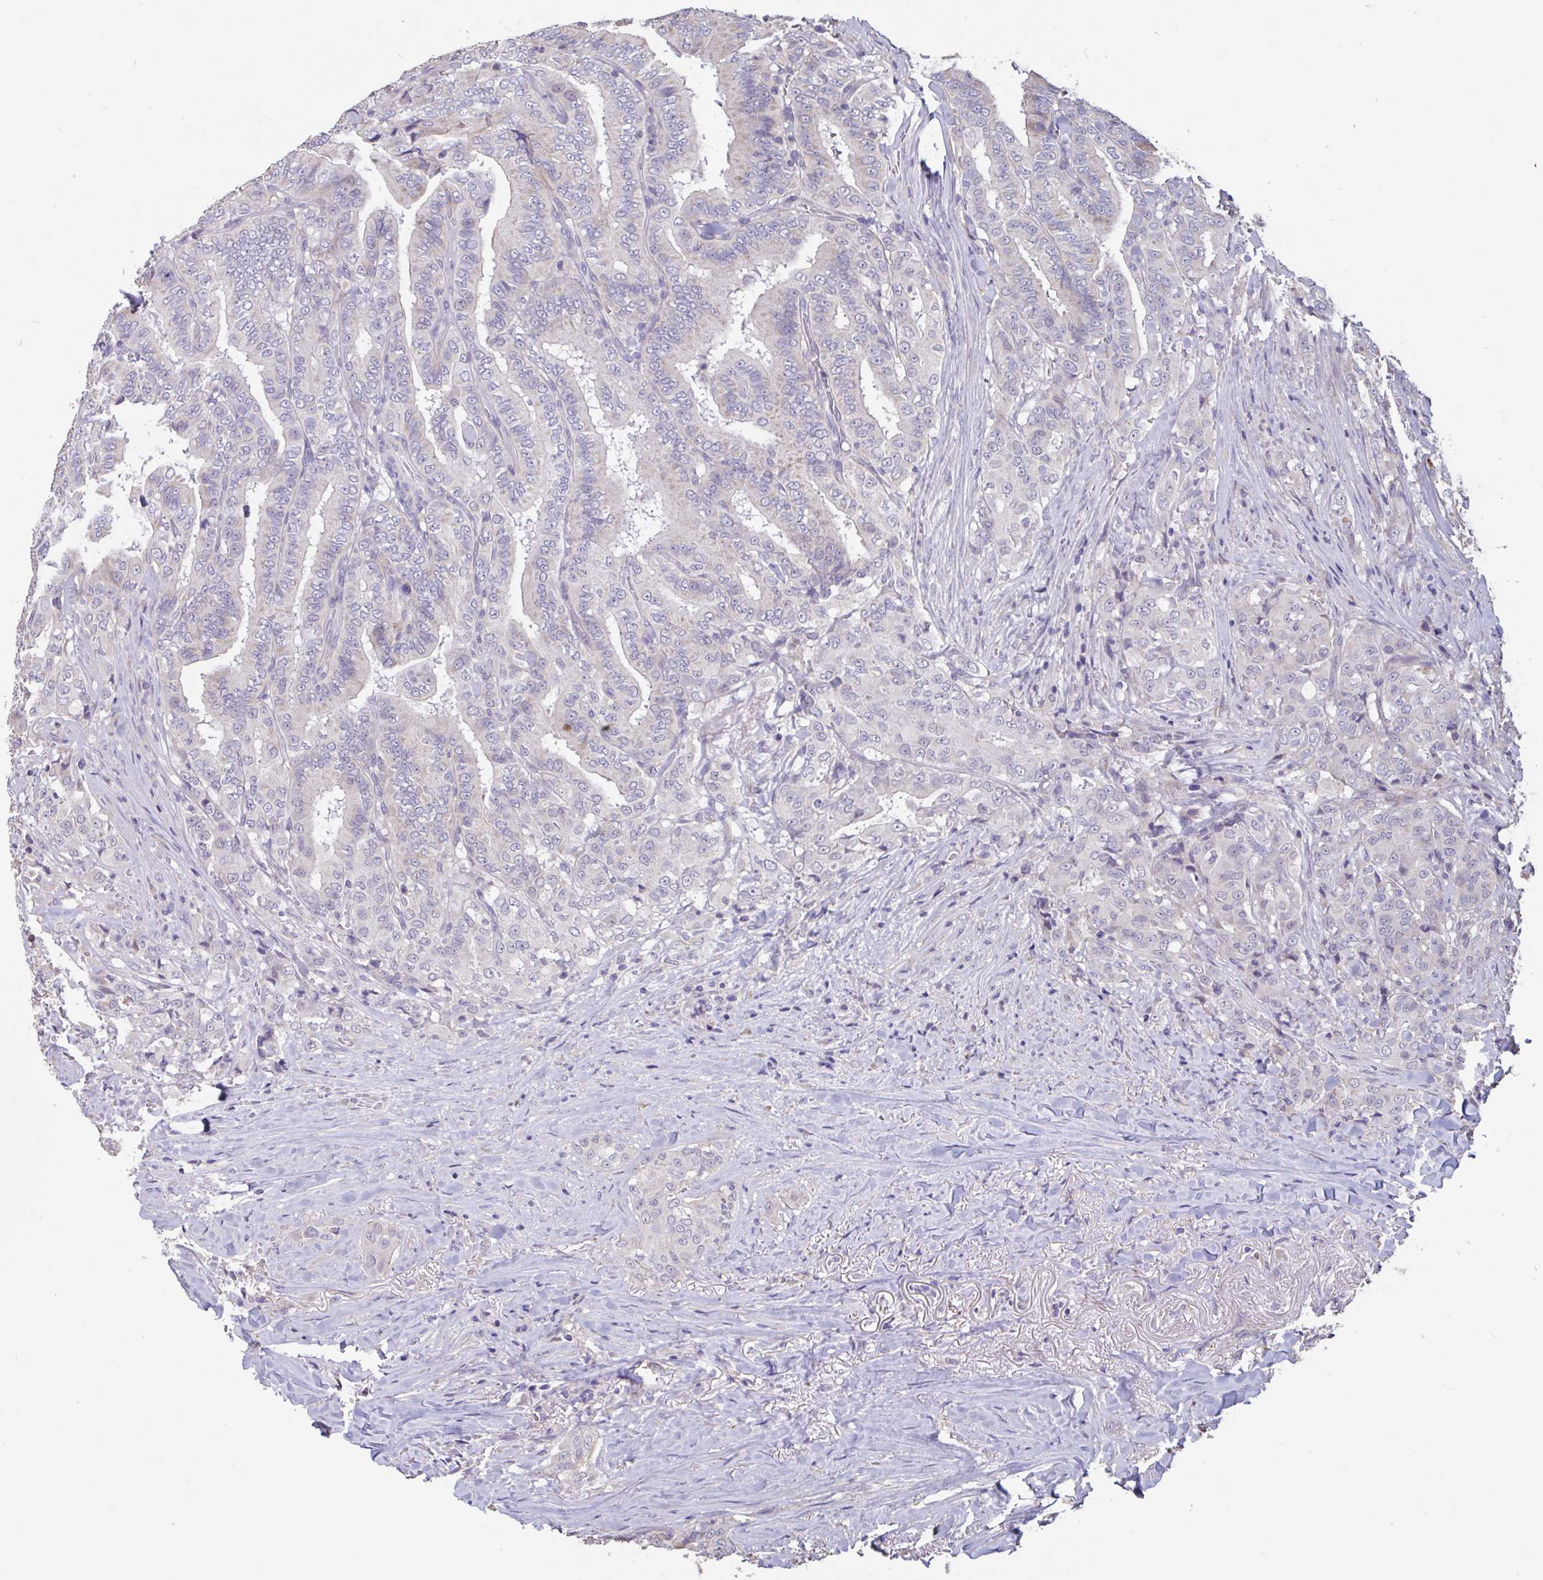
{"staining": {"intensity": "negative", "quantity": "none", "location": "none"}, "tissue": "thyroid cancer", "cell_type": "Tumor cells", "image_type": "cancer", "snomed": [{"axis": "morphology", "description": "Papillary adenocarcinoma, NOS"}, {"axis": "topography", "description": "Thyroid gland"}], "caption": "A high-resolution image shows immunohistochemistry staining of papillary adenocarcinoma (thyroid), which demonstrates no significant expression in tumor cells.", "gene": "DDX39A", "patient": {"sex": "male", "age": 61}}